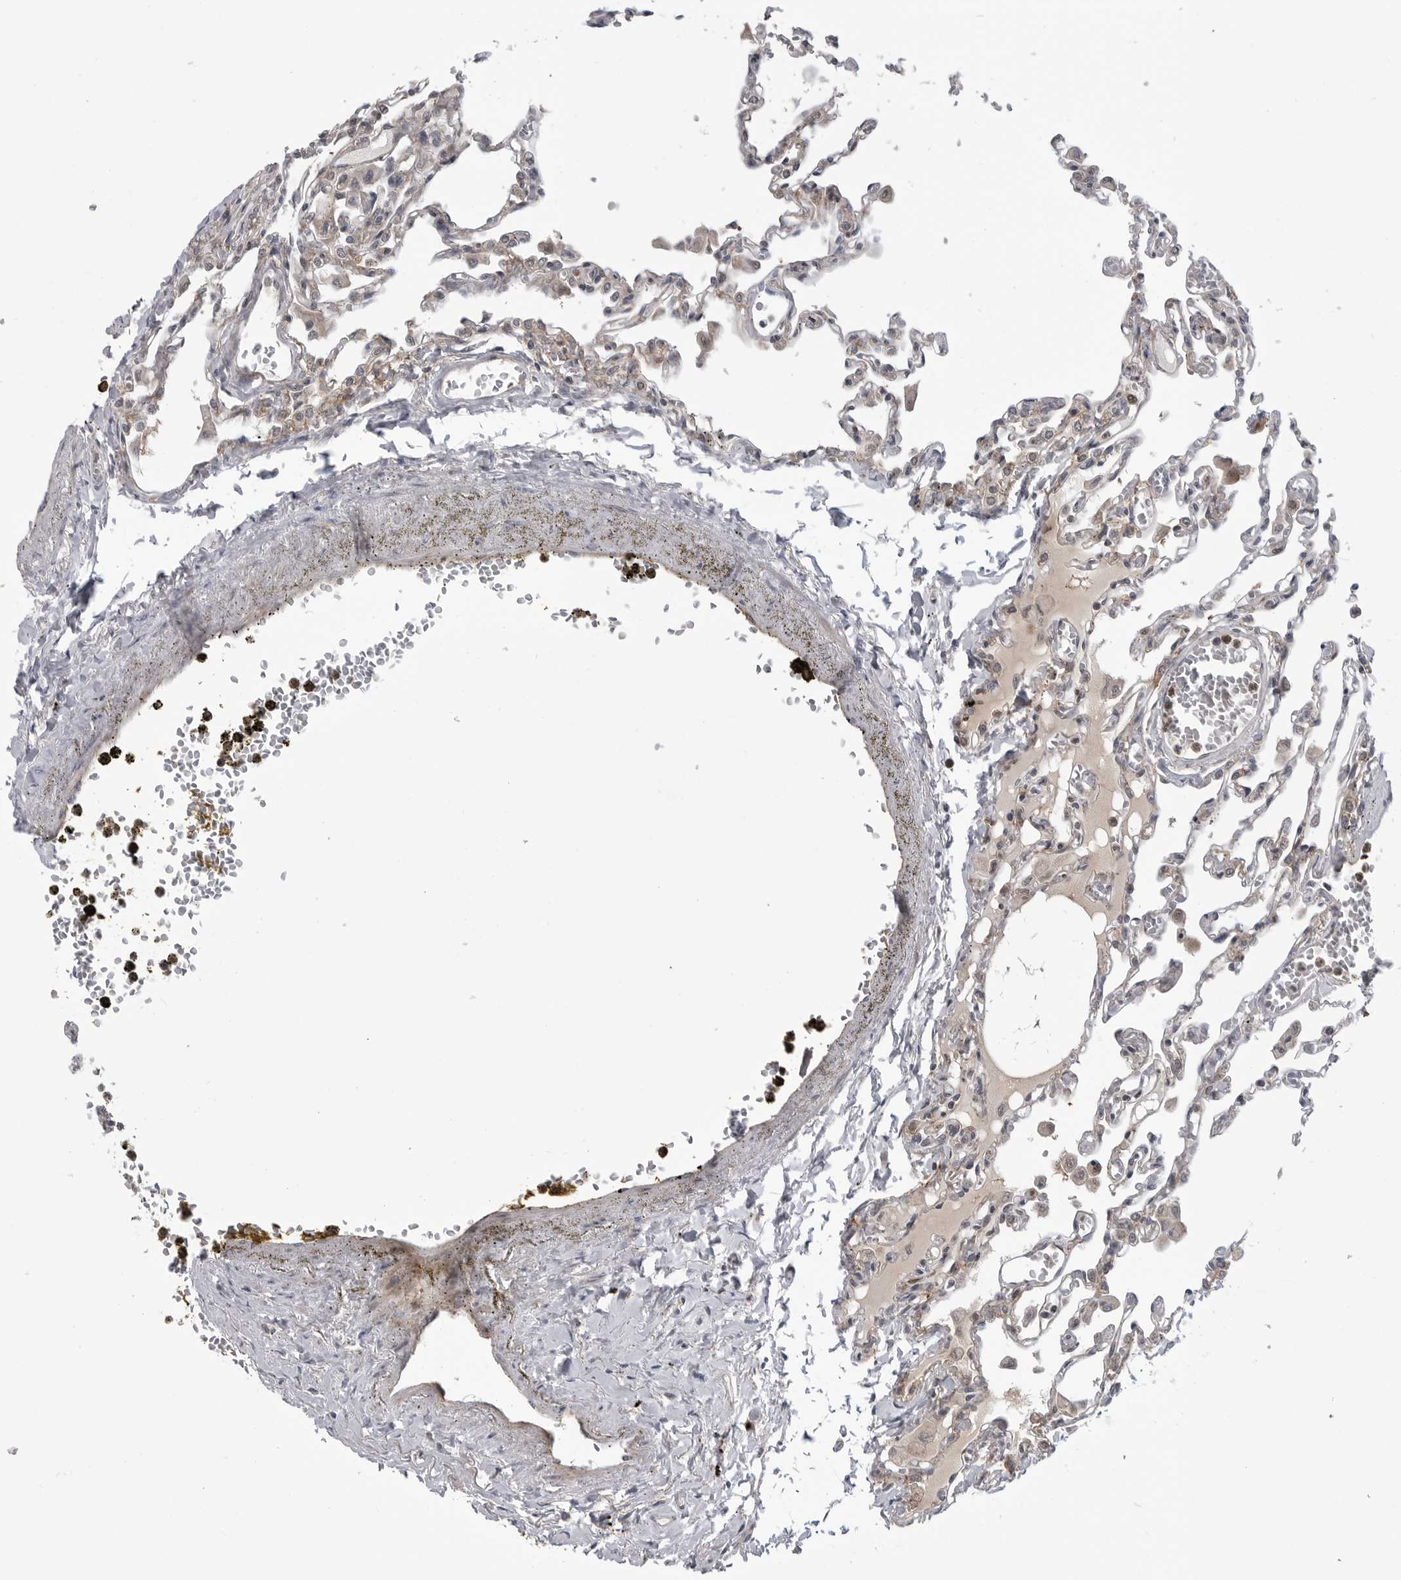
{"staining": {"intensity": "weak", "quantity": "25%-75%", "location": "cytoplasmic/membranous"}, "tissue": "lung", "cell_type": "Alveolar cells", "image_type": "normal", "snomed": [{"axis": "morphology", "description": "Normal tissue, NOS"}, {"axis": "topography", "description": "Bronchus"}, {"axis": "topography", "description": "Lung"}], "caption": "Lung stained with IHC displays weak cytoplasmic/membranous positivity in about 25%-75% of alveolar cells. (brown staining indicates protein expression, while blue staining denotes nuclei).", "gene": "FAAP100", "patient": {"sex": "female", "age": 49}}